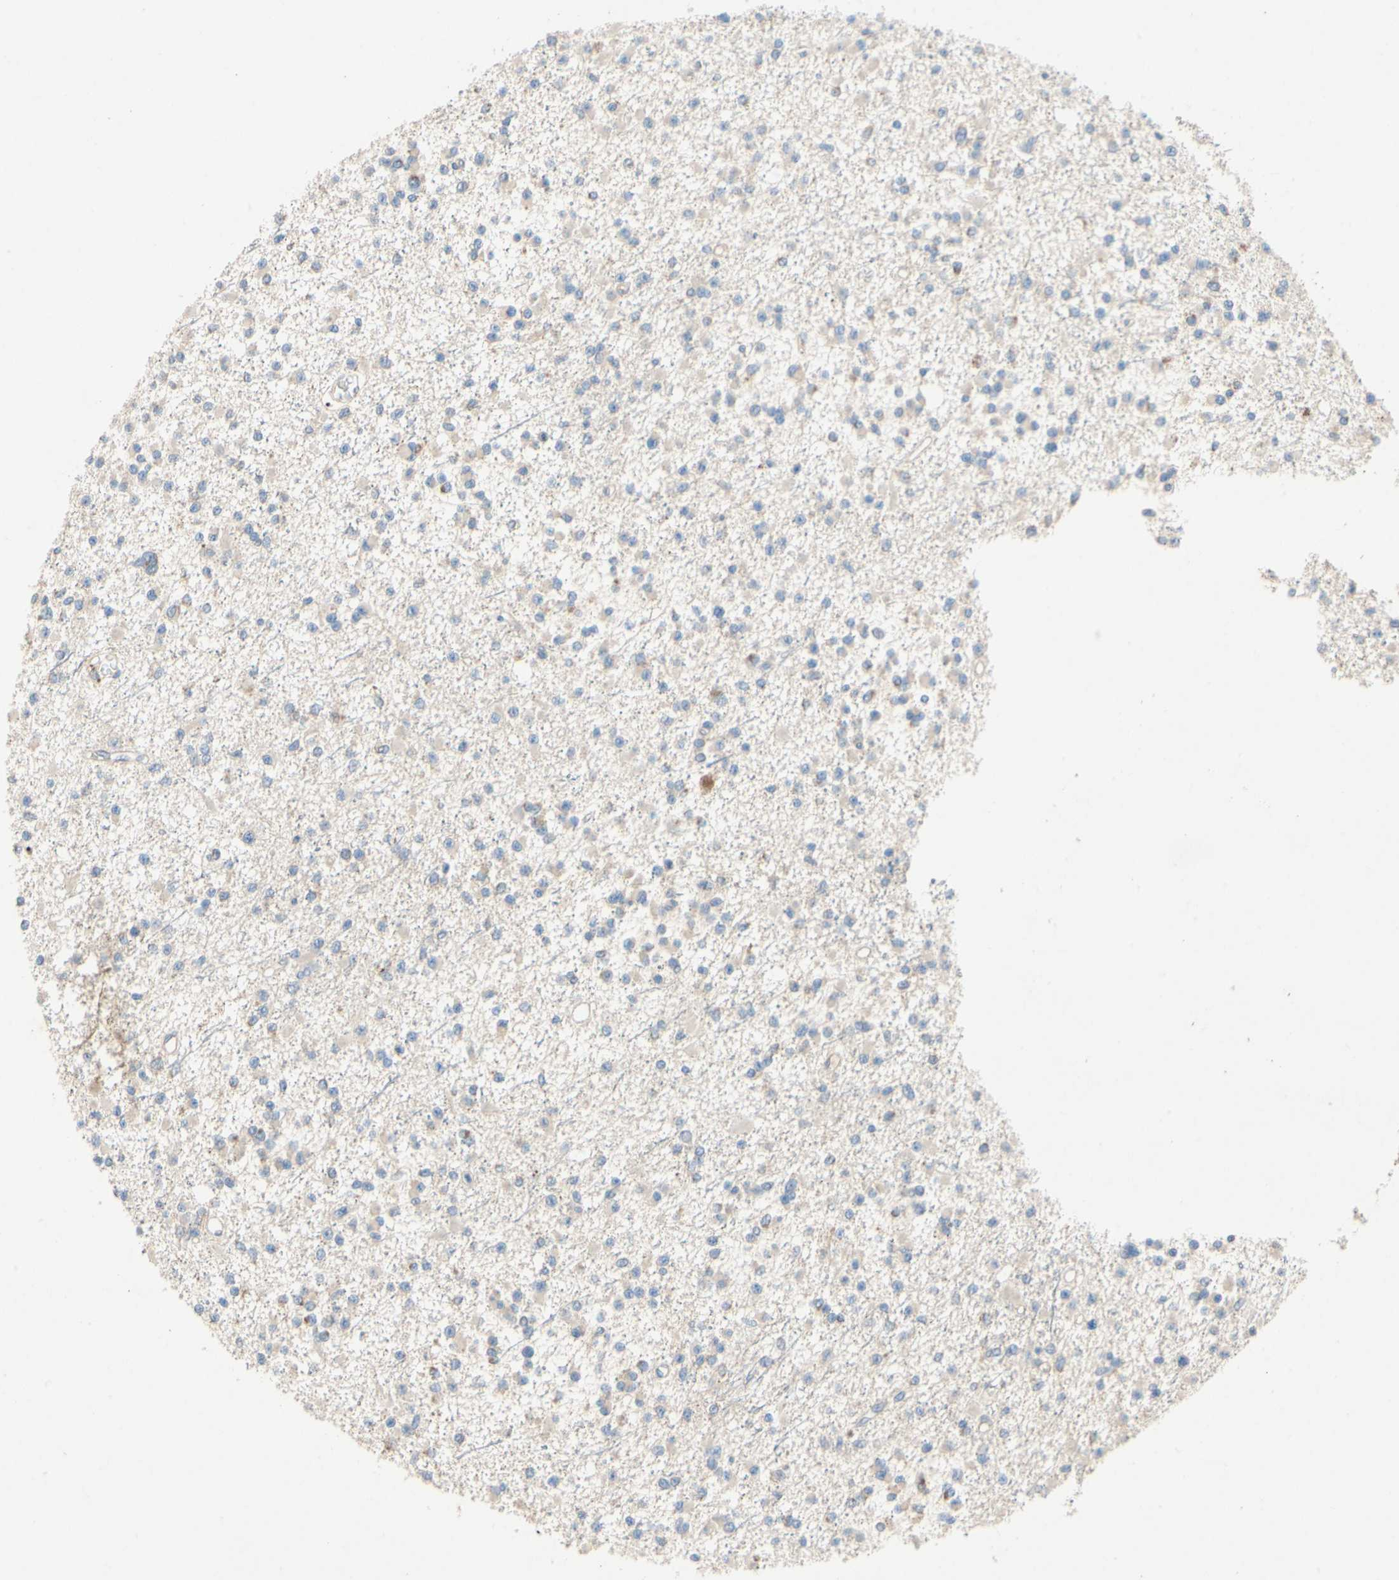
{"staining": {"intensity": "negative", "quantity": "none", "location": "none"}, "tissue": "glioma", "cell_type": "Tumor cells", "image_type": "cancer", "snomed": [{"axis": "morphology", "description": "Glioma, malignant, Low grade"}, {"axis": "topography", "description": "Brain"}], "caption": "A micrograph of human glioma is negative for staining in tumor cells.", "gene": "KLHDC8B", "patient": {"sex": "female", "age": 22}}